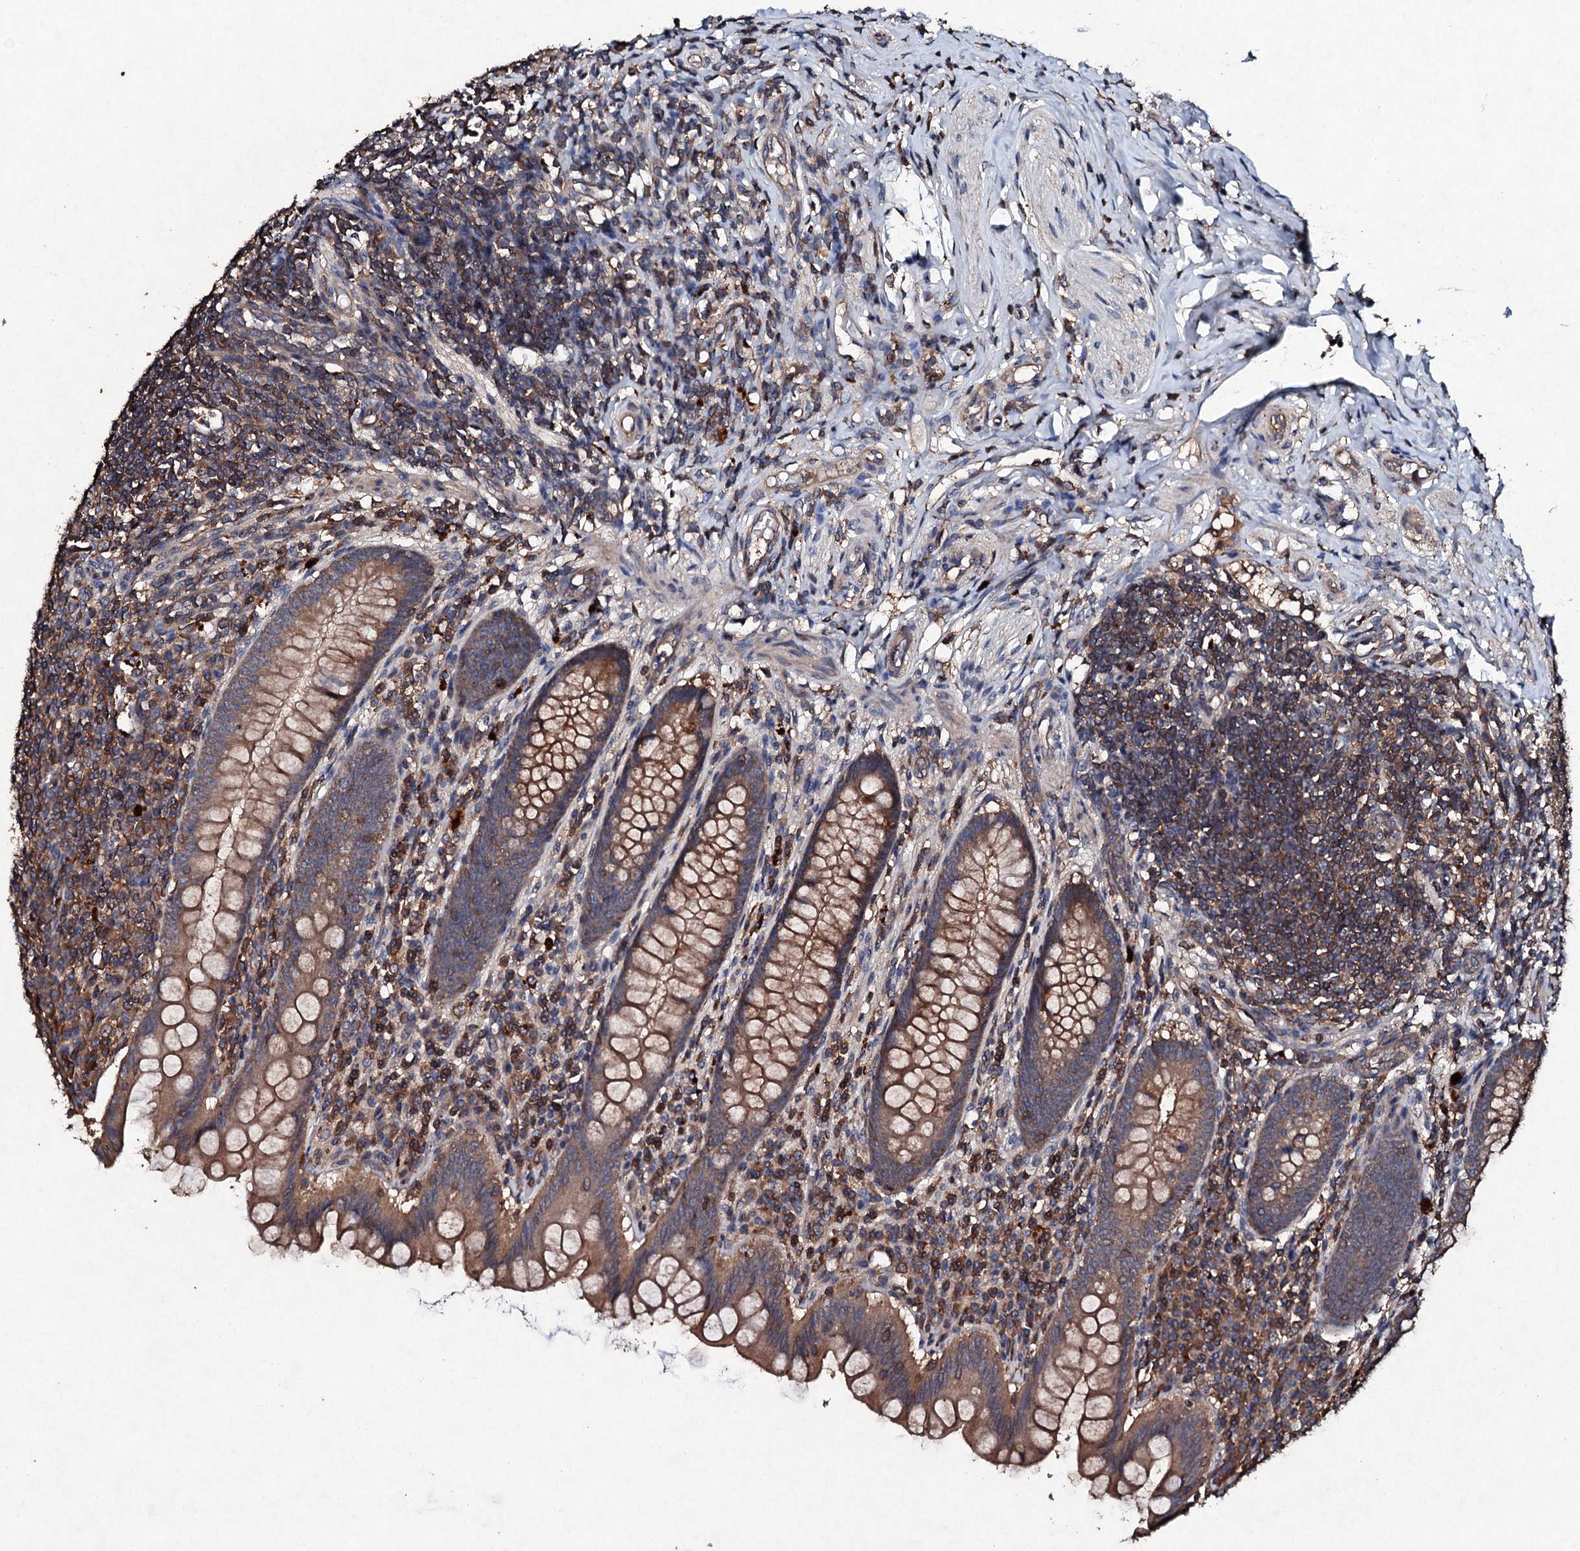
{"staining": {"intensity": "moderate", "quantity": ">75%", "location": "cytoplasmic/membranous"}, "tissue": "appendix", "cell_type": "Glandular cells", "image_type": "normal", "snomed": [{"axis": "morphology", "description": "Normal tissue, NOS"}, {"axis": "topography", "description": "Appendix"}], "caption": "This is a photomicrograph of immunohistochemistry staining of unremarkable appendix, which shows moderate expression in the cytoplasmic/membranous of glandular cells.", "gene": "KERA", "patient": {"sex": "female", "age": 33}}